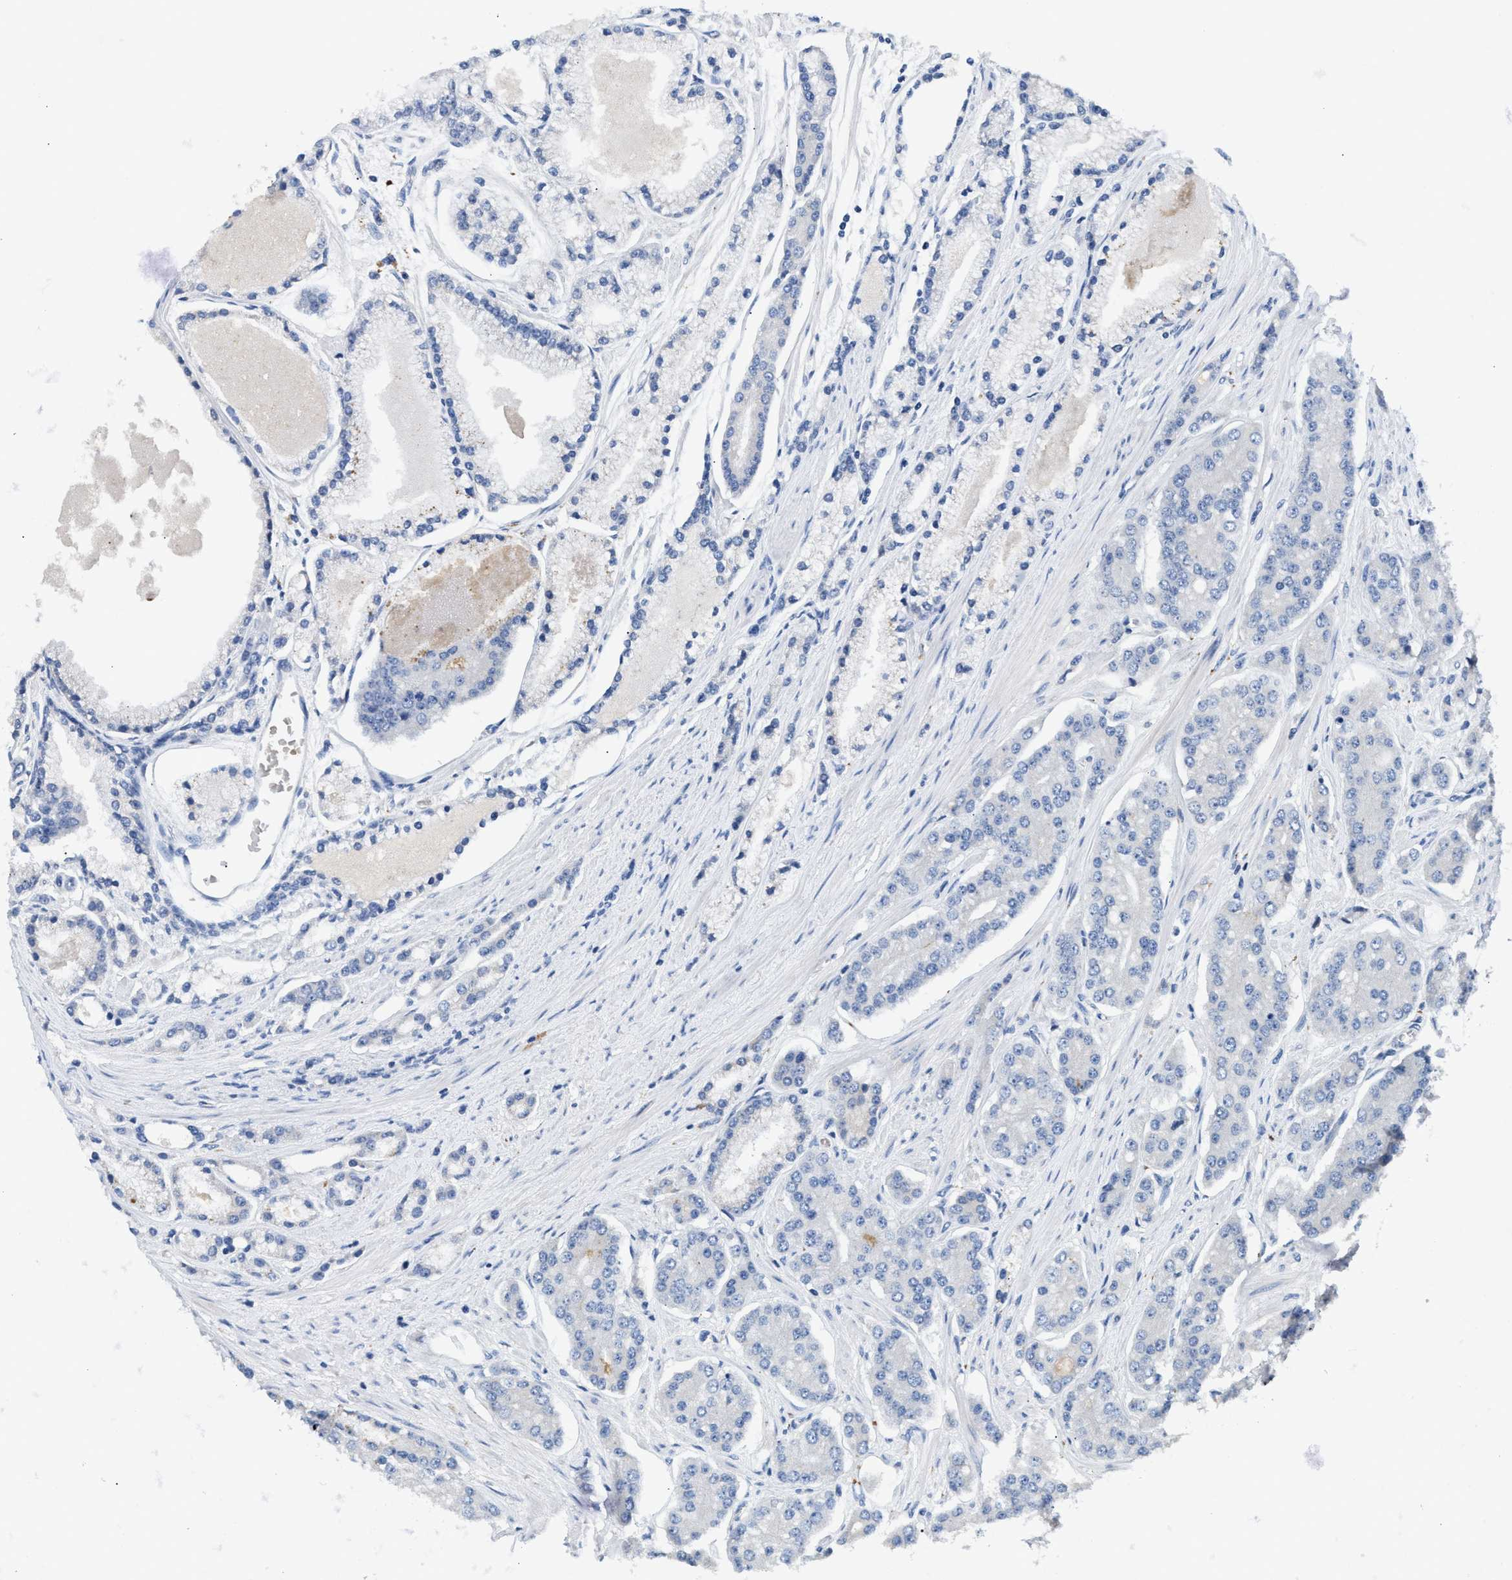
{"staining": {"intensity": "negative", "quantity": "none", "location": "none"}, "tissue": "prostate cancer", "cell_type": "Tumor cells", "image_type": "cancer", "snomed": [{"axis": "morphology", "description": "Adenocarcinoma, High grade"}, {"axis": "topography", "description": "Prostate"}], "caption": "Tumor cells show no significant positivity in prostate adenocarcinoma (high-grade). Nuclei are stained in blue.", "gene": "IL17RC", "patient": {"sex": "male", "age": 71}}